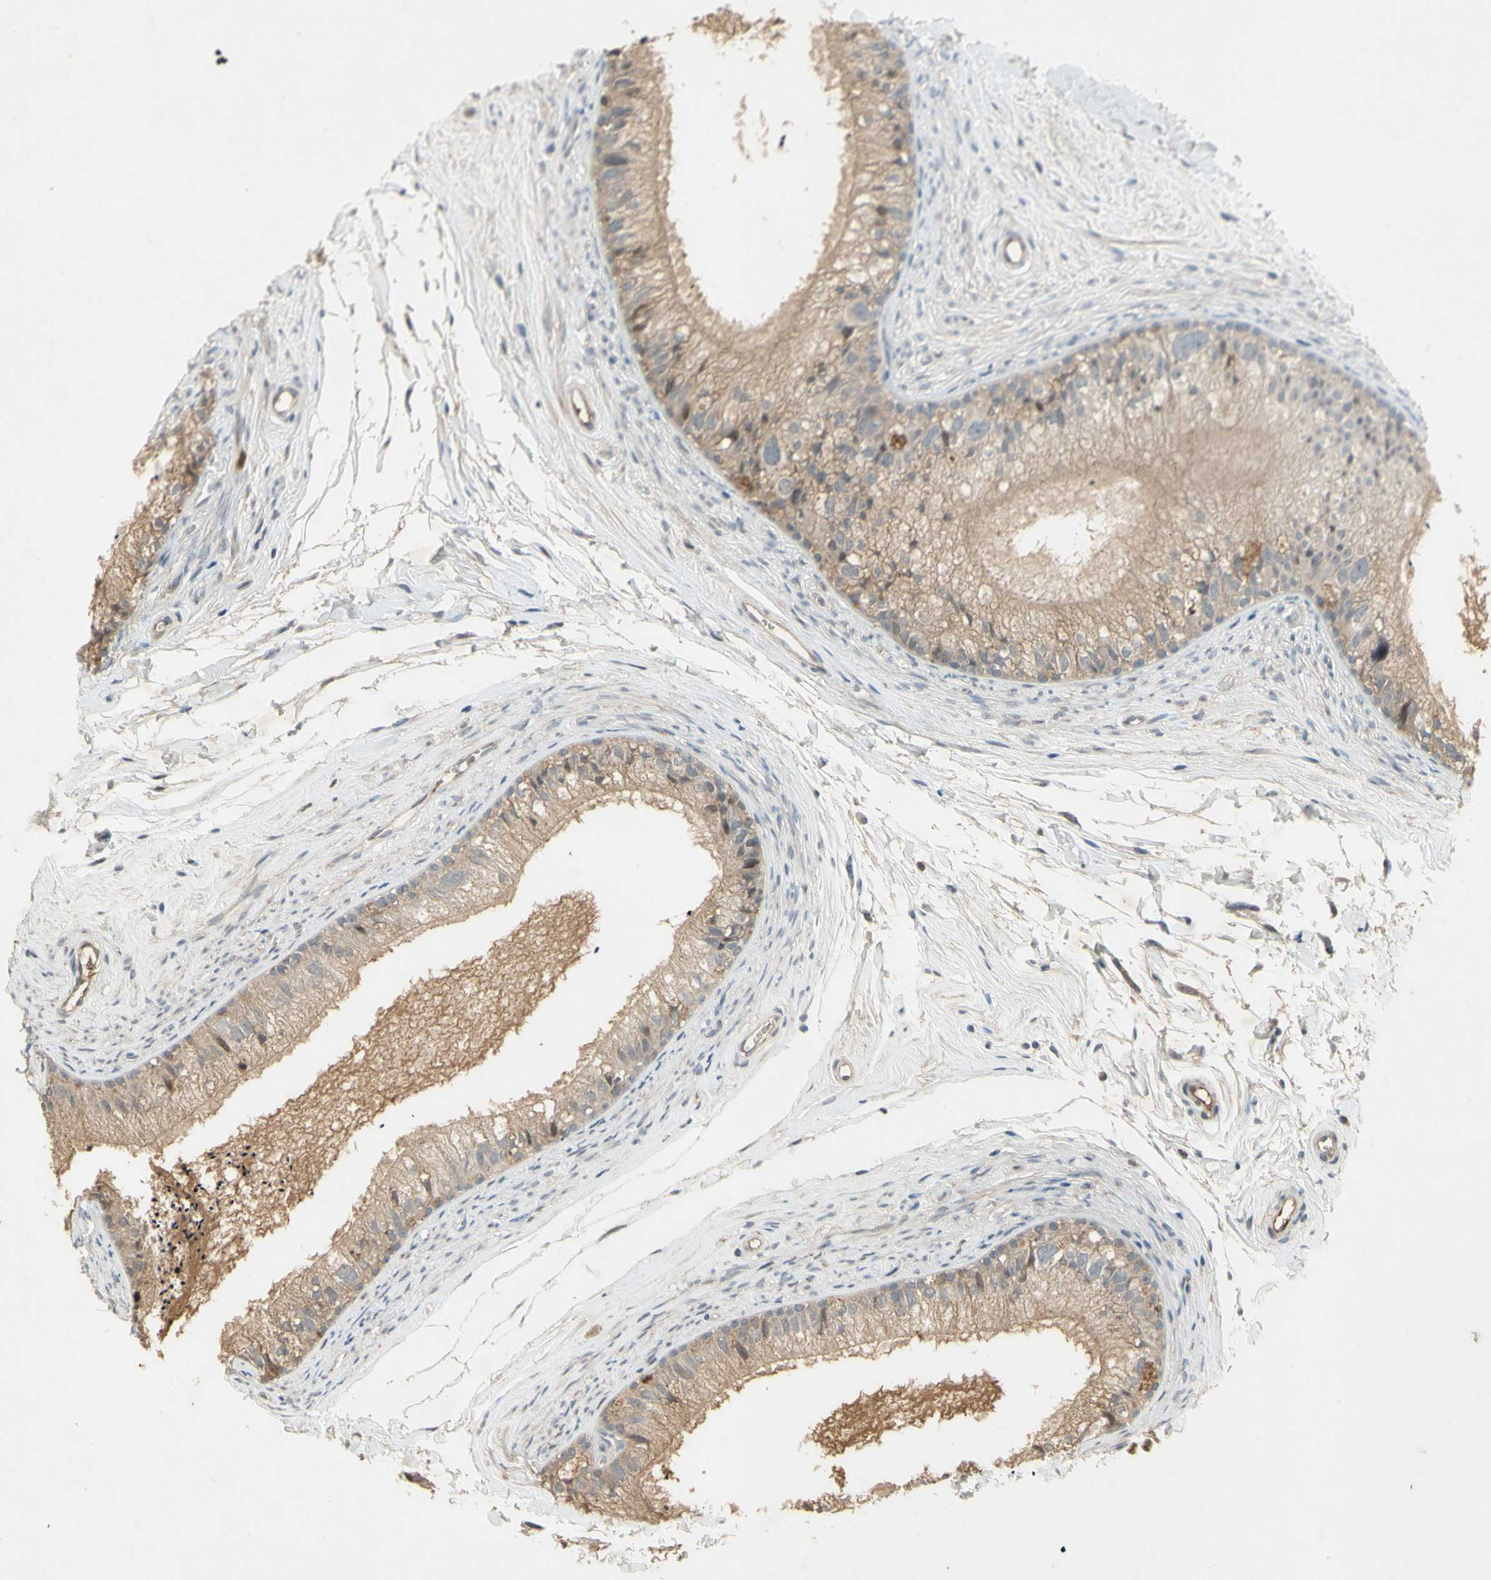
{"staining": {"intensity": "weak", "quantity": ">75%", "location": "cytoplasmic/membranous"}, "tissue": "epididymis", "cell_type": "Glandular cells", "image_type": "normal", "snomed": [{"axis": "morphology", "description": "Normal tissue, NOS"}, {"axis": "topography", "description": "Epididymis"}], "caption": "DAB immunohistochemical staining of normal human epididymis exhibits weak cytoplasmic/membranous protein positivity in approximately >75% of glandular cells. (DAB (3,3'-diaminobenzidine) IHC with brightfield microscopy, high magnification).", "gene": "NRG4", "patient": {"sex": "male", "age": 56}}